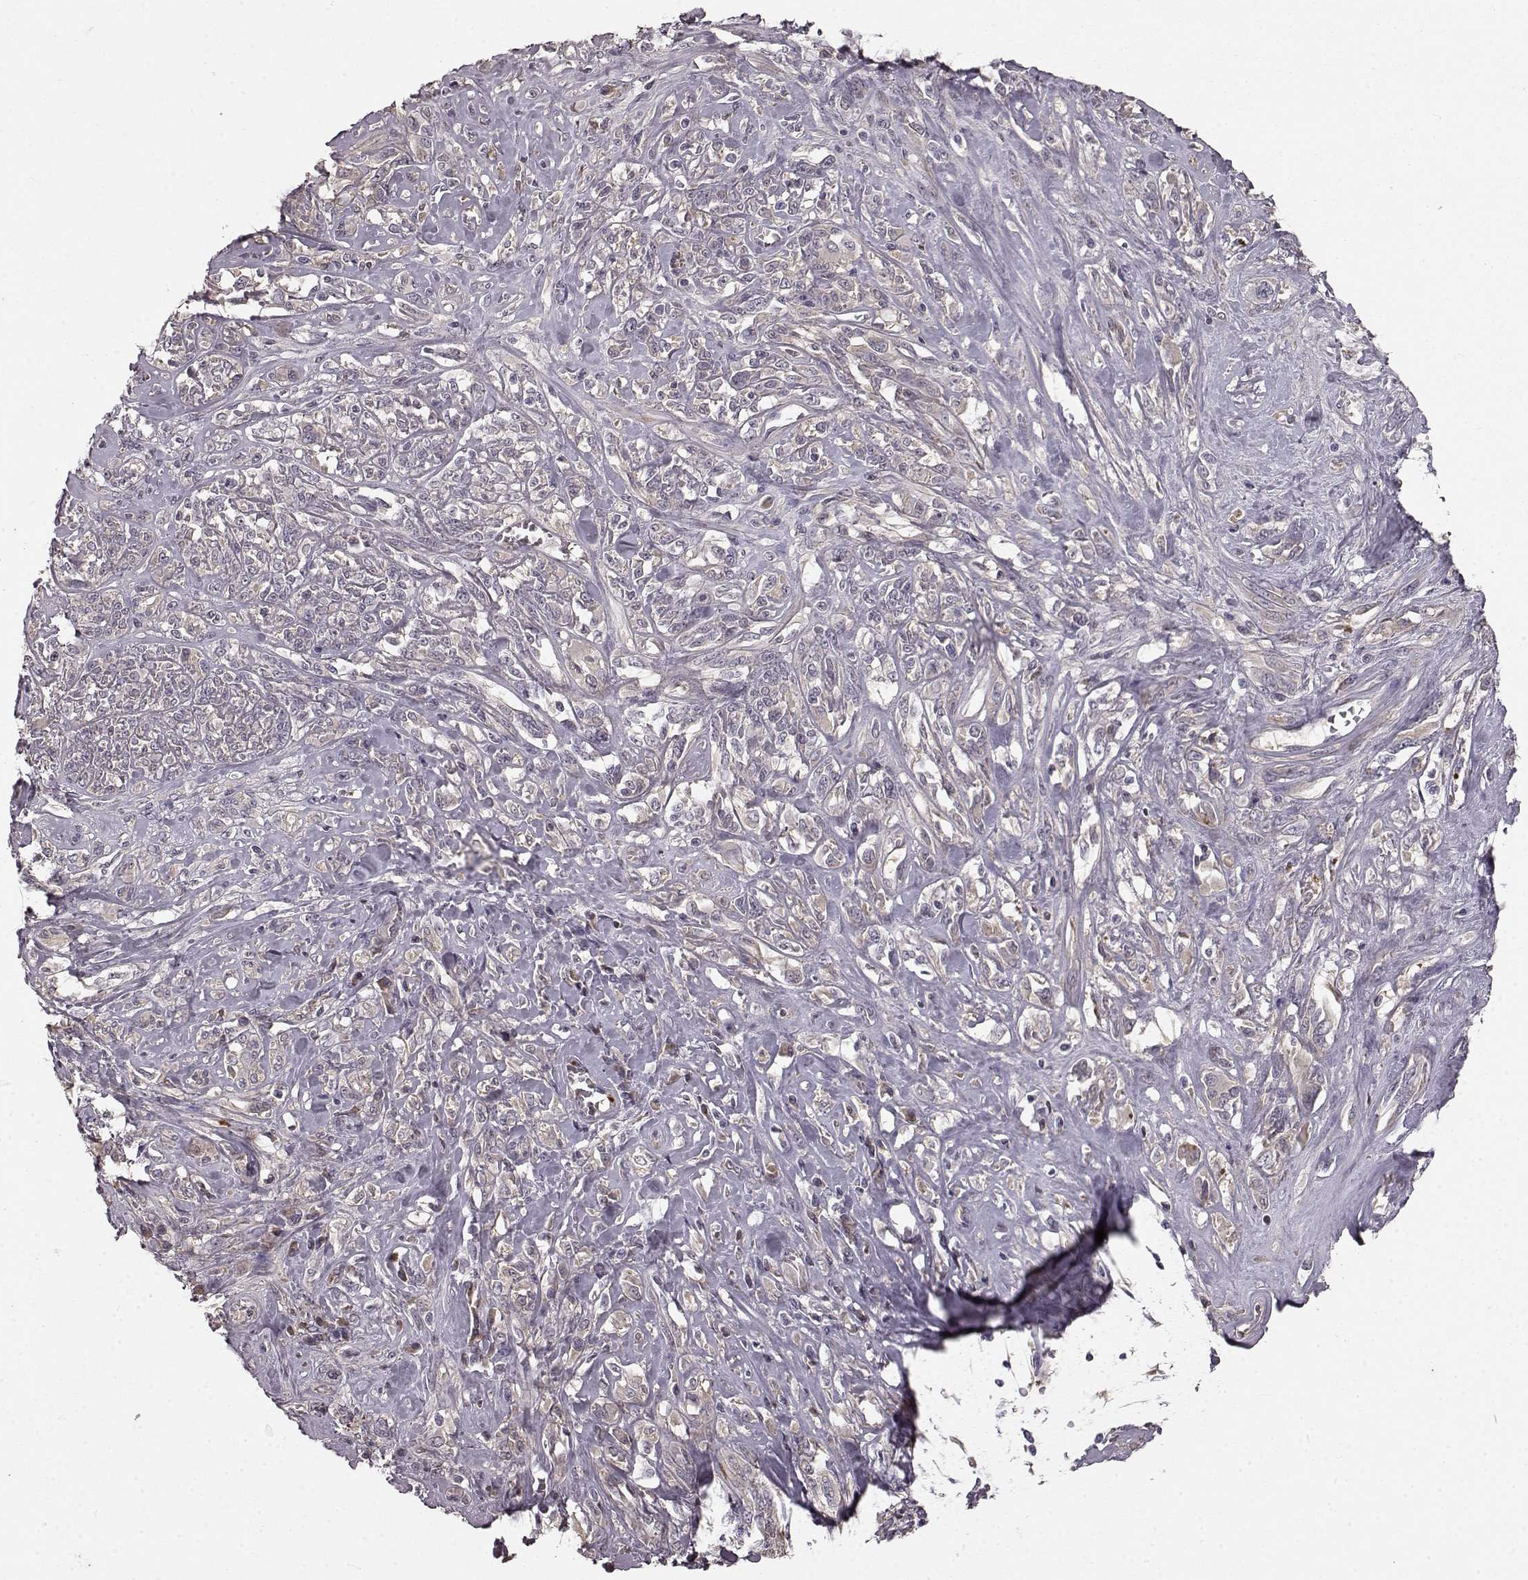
{"staining": {"intensity": "negative", "quantity": "none", "location": "none"}, "tissue": "melanoma", "cell_type": "Tumor cells", "image_type": "cancer", "snomed": [{"axis": "morphology", "description": "Malignant melanoma, NOS"}, {"axis": "topography", "description": "Skin"}], "caption": "An IHC micrograph of melanoma is shown. There is no staining in tumor cells of melanoma.", "gene": "SLC22A18", "patient": {"sex": "female", "age": 91}}